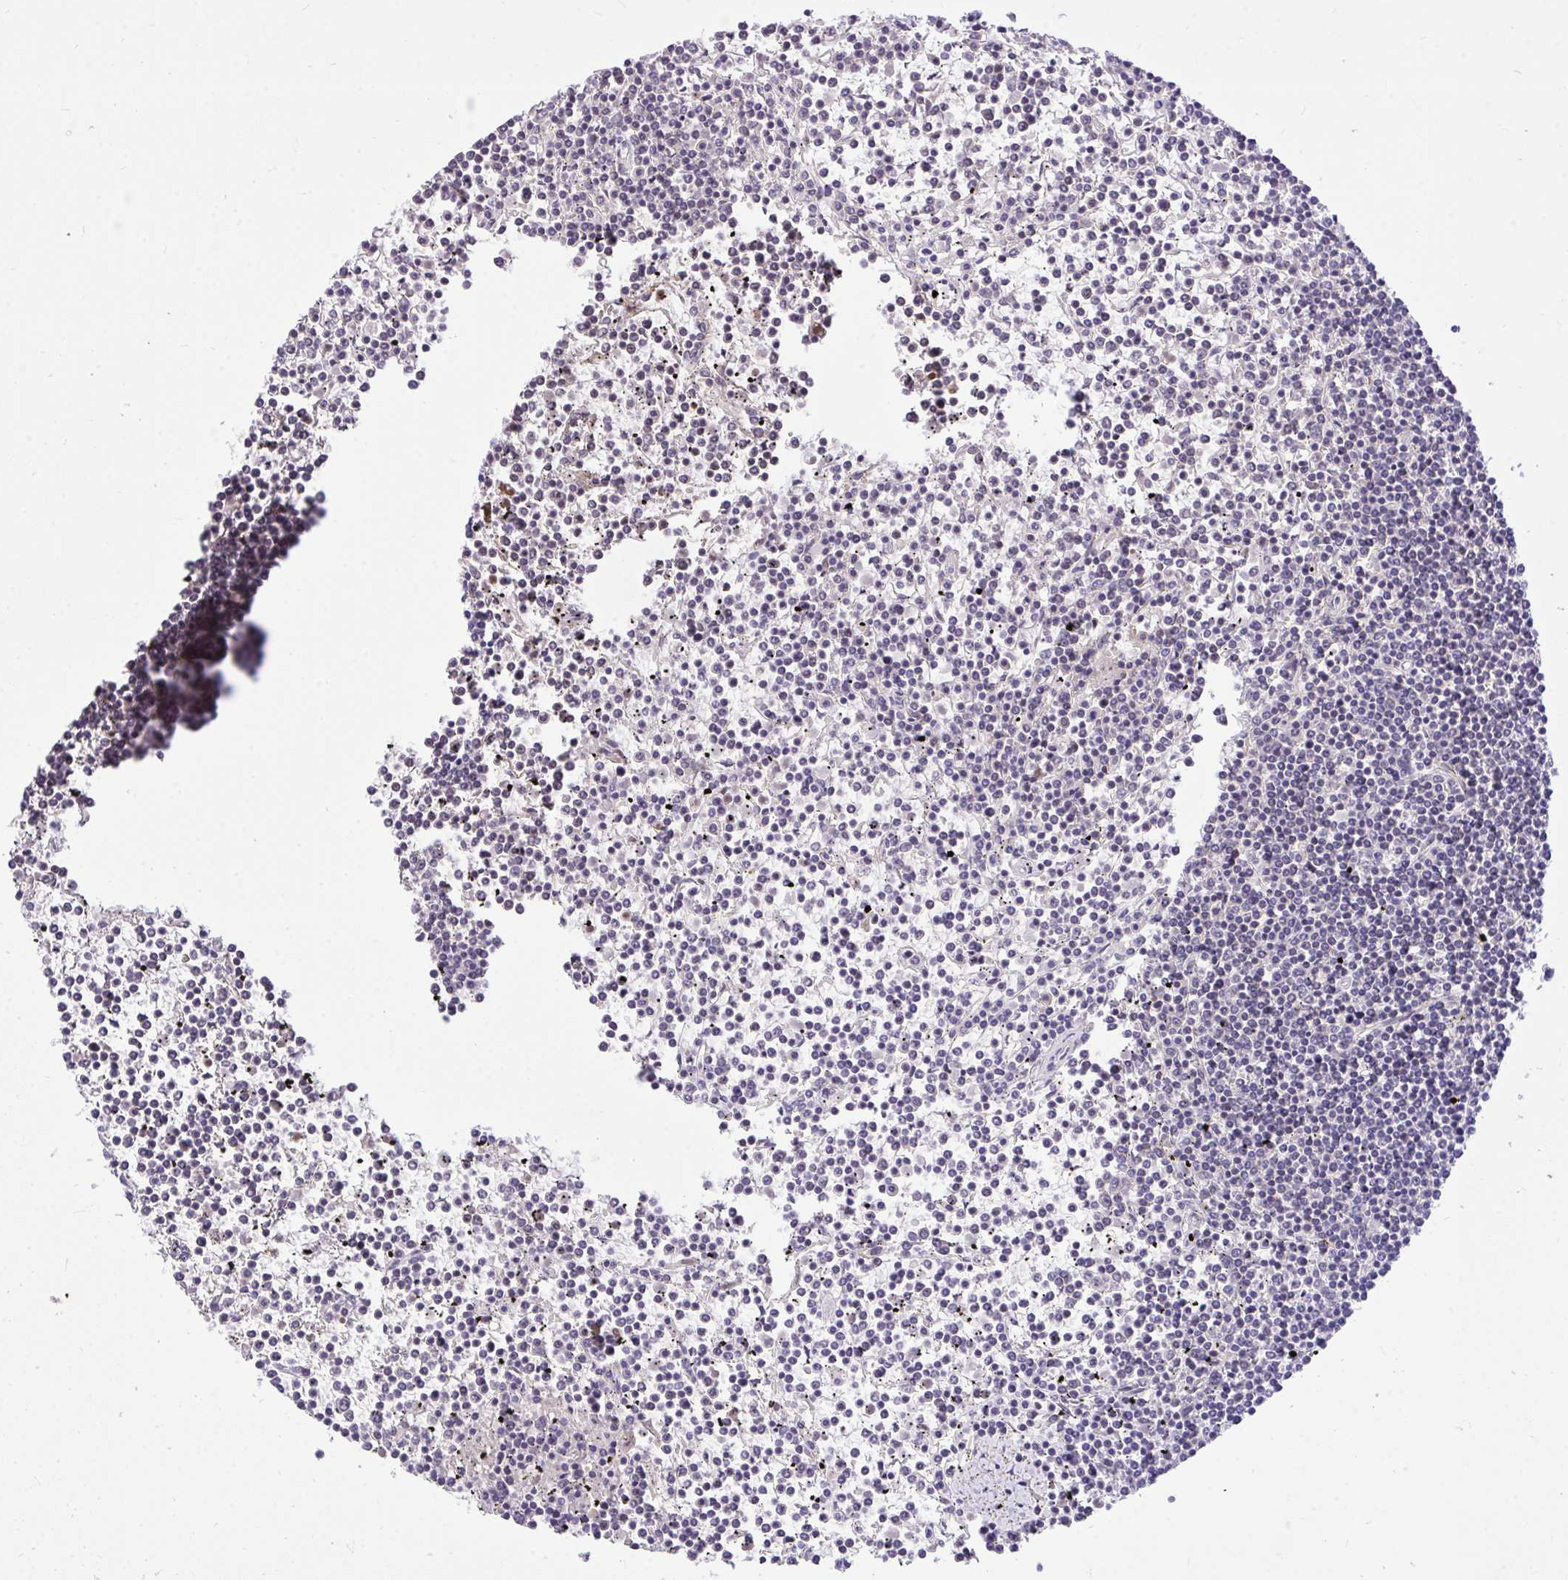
{"staining": {"intensity": "negative", "quantity": "none", "location": "none"}, "tissue": "lymphoma", "cell_type": "Tumor cells", "image_type": "cancer", "snomed": [{"axis": "morphology", "description": "Malignant lymphoma, non-Hodgkin's type, Low grade"}, {"axis": "topography", "description": "Spleen"}], "caption": "A photomicrograph of human lymphoma is negative for staining in tumor cells. The staining was performed using DAB (3,3'-diaminobenzidine) to visualize the protein expression in brown, while the nuclei were stained in blue with hematoxylin (Magnification: 20x).", "gene": "PPP1CA", "patient": {"sex": "female", "age": 19}}